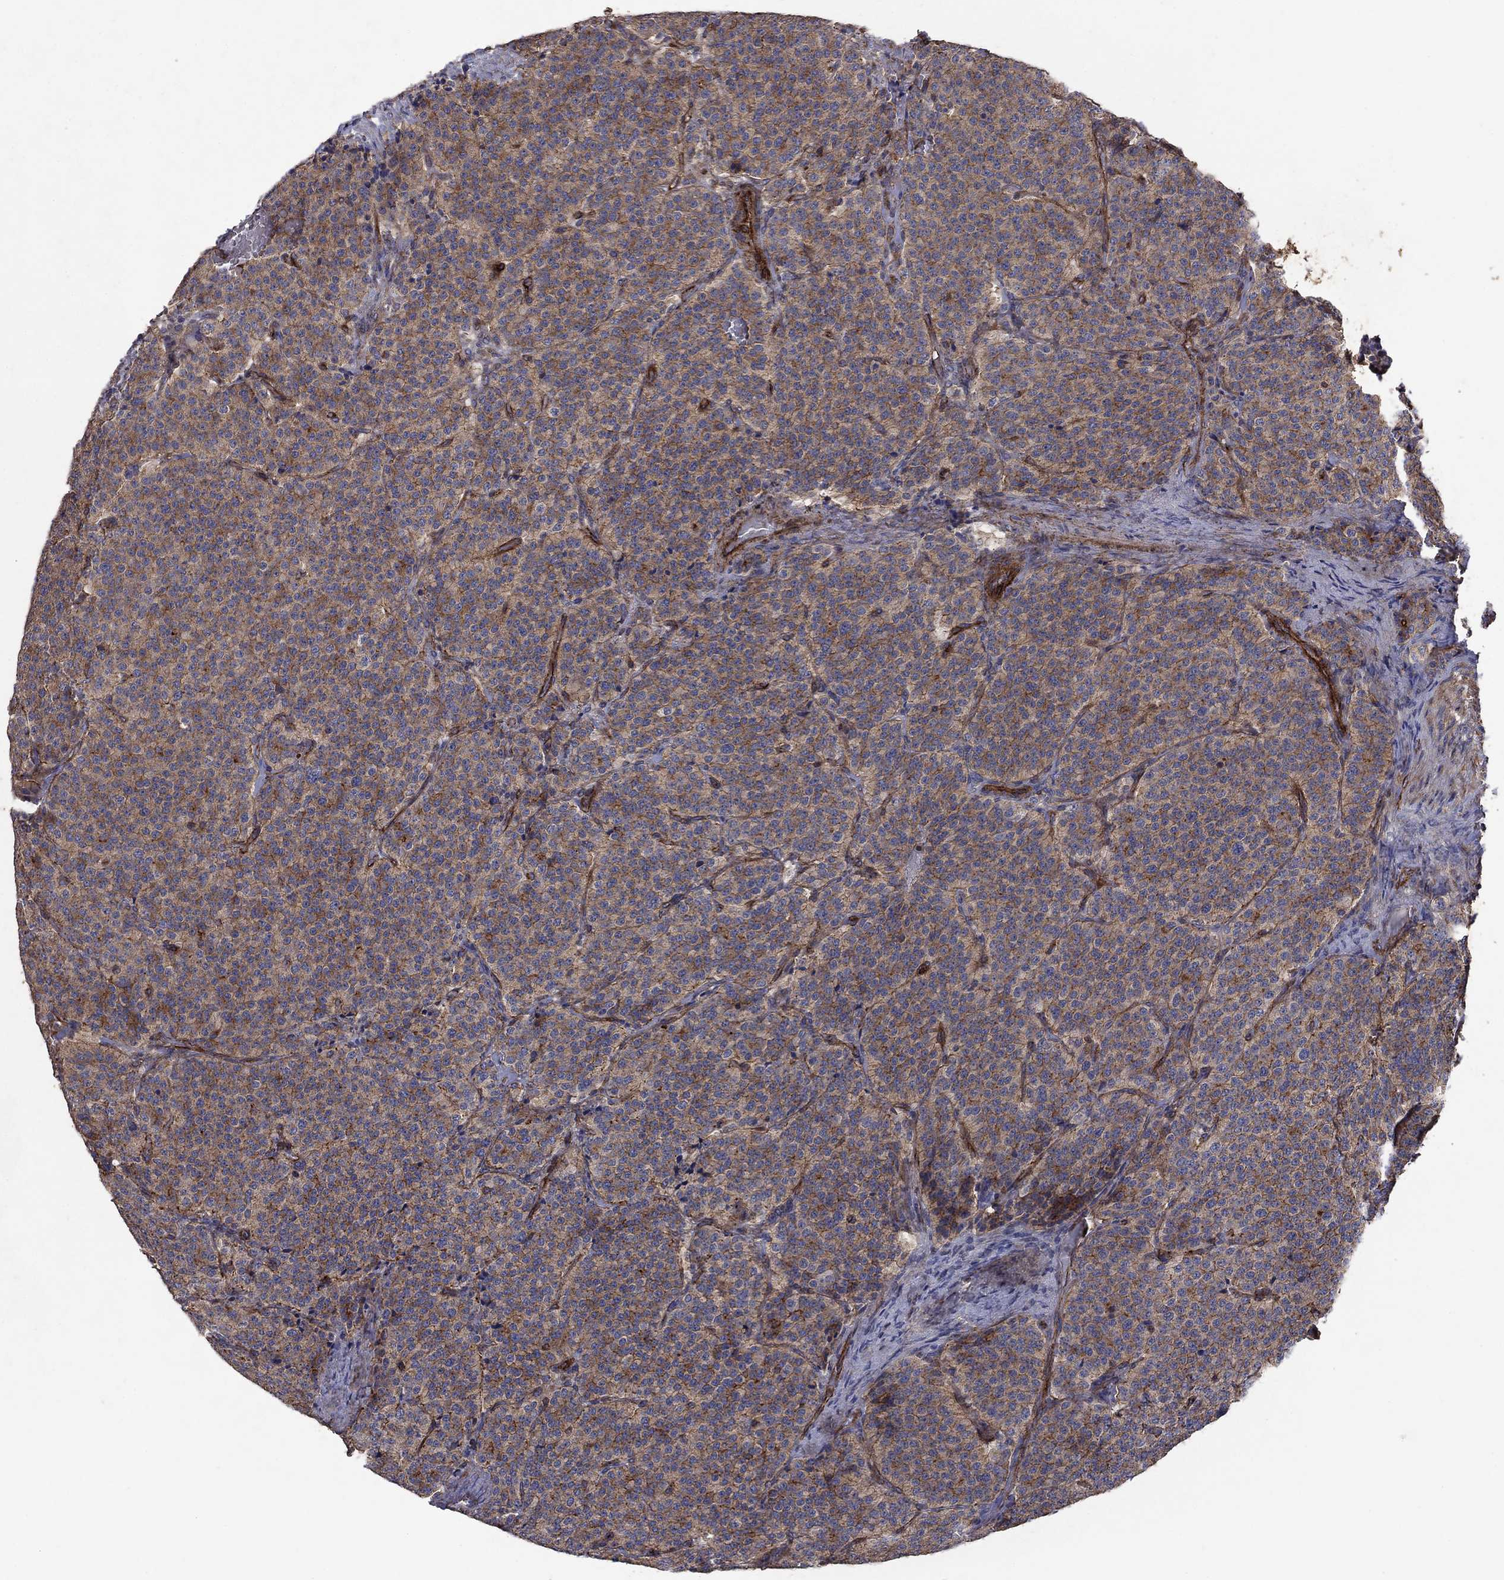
{"staining": {"intensity": "moderate", "quantity": ">75%", "location": "cytoplasmic/membranous"}, "tissue": "carcinoid", "cell_type": "Tumor cells", "image_type": "cancer", "snomed": [{"axis": "morphology", "description": "Carcinoid, malignant, NOS"}, {"axis": "topography", "description": "Small intestine"}], "caption": "Carcinoid stained for a protein reveals moderate cytoplasmic/membranous positivity in tumor cells. (brown staining indicates protein expression, while blue staining denotes nuclei).", "gene": "FRG1", "patient": {"sex": "female", "age": 58}}